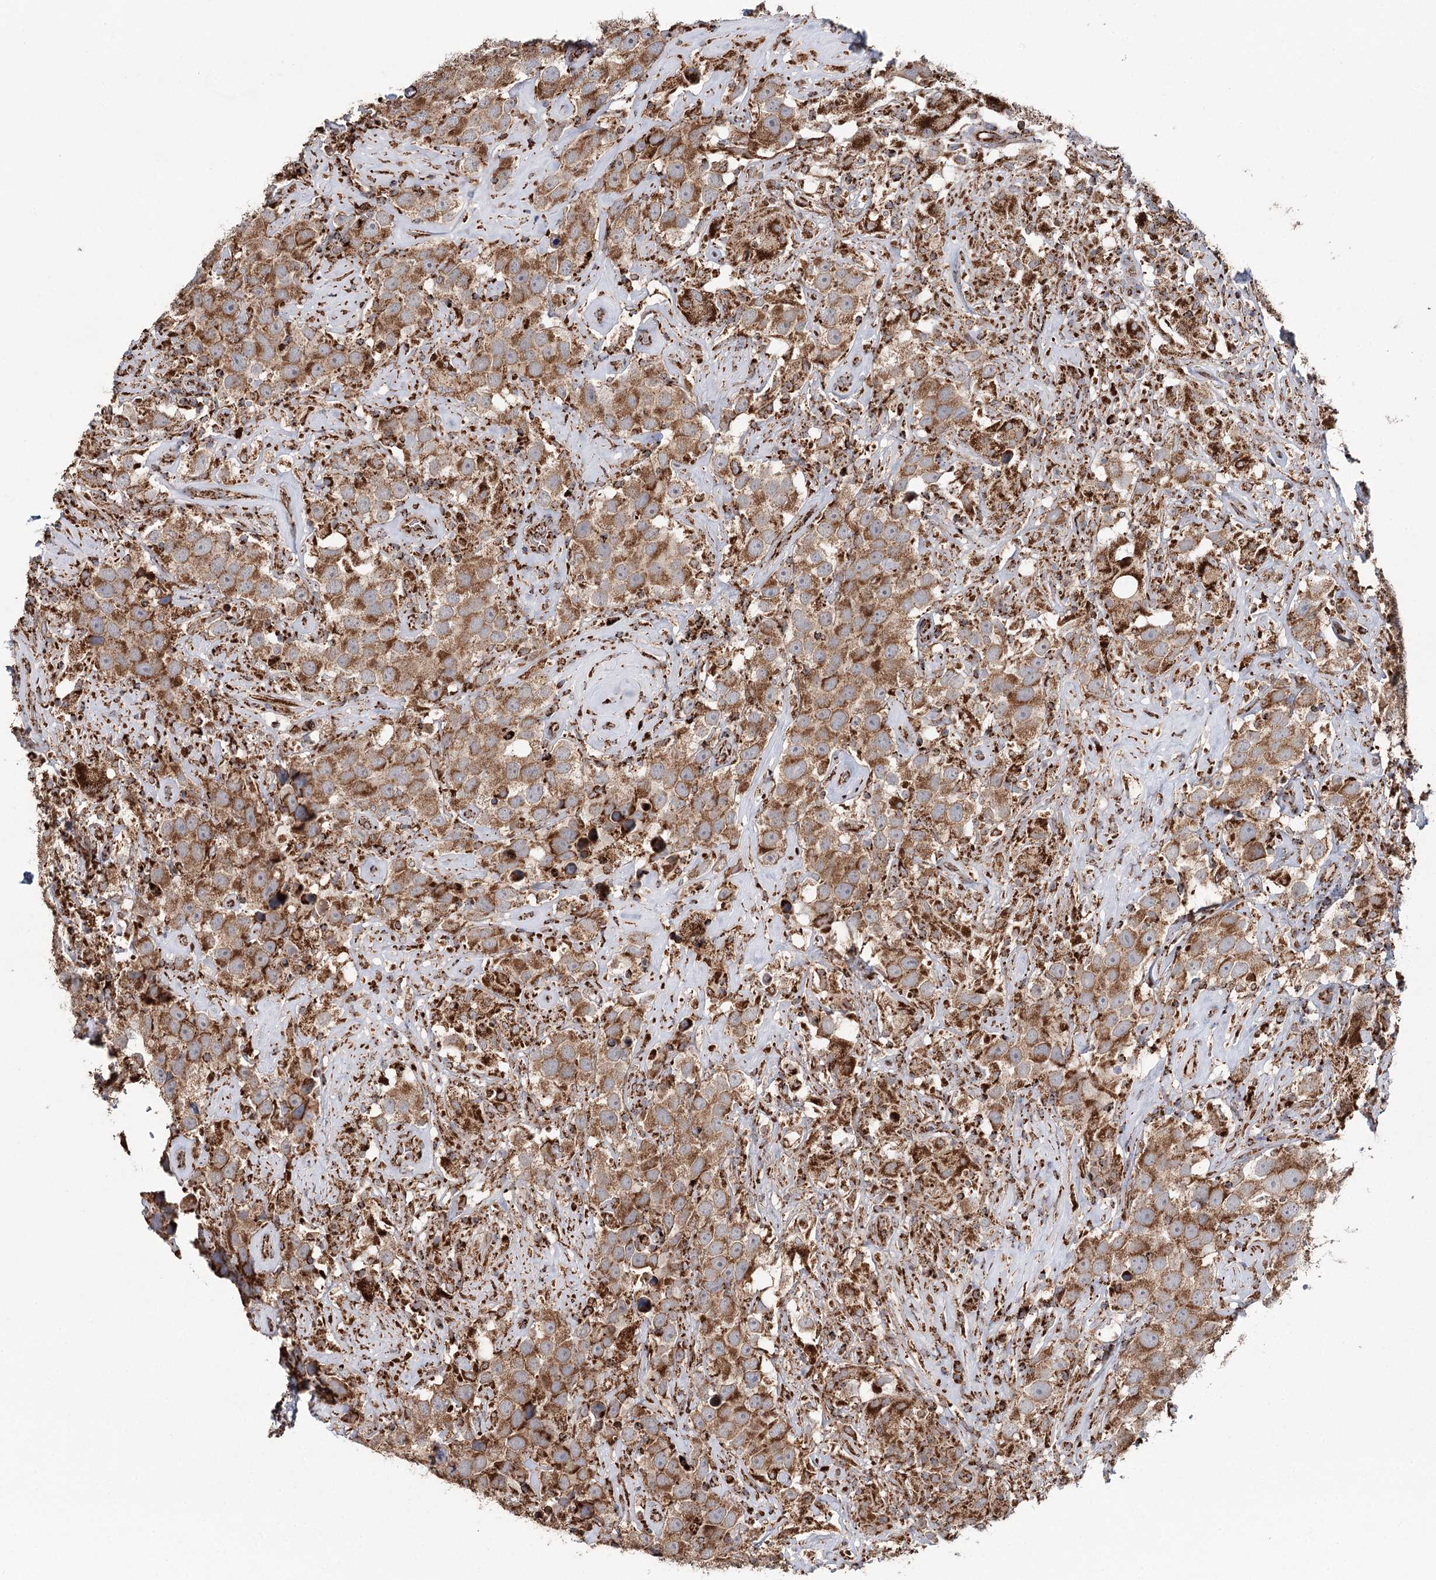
{"staining": {"intensity": "moderate", "quantity": ">75%", "location": "cytoplasmic/membranous"}, "tissue": "testis cancer", "cell_type": "Tumor cells", "image_type": "cancer", "snomed": [{"axis": "morphology", "description": "Seminoma, NOS"}, {"axis": "topography", "description": "Testis"}], "caption": "Testis seminoma stained with a protein marker displays moderate staining in tumor cells.", "gene": "APH1A", "patient": {"sex": "male", "age": 49}}